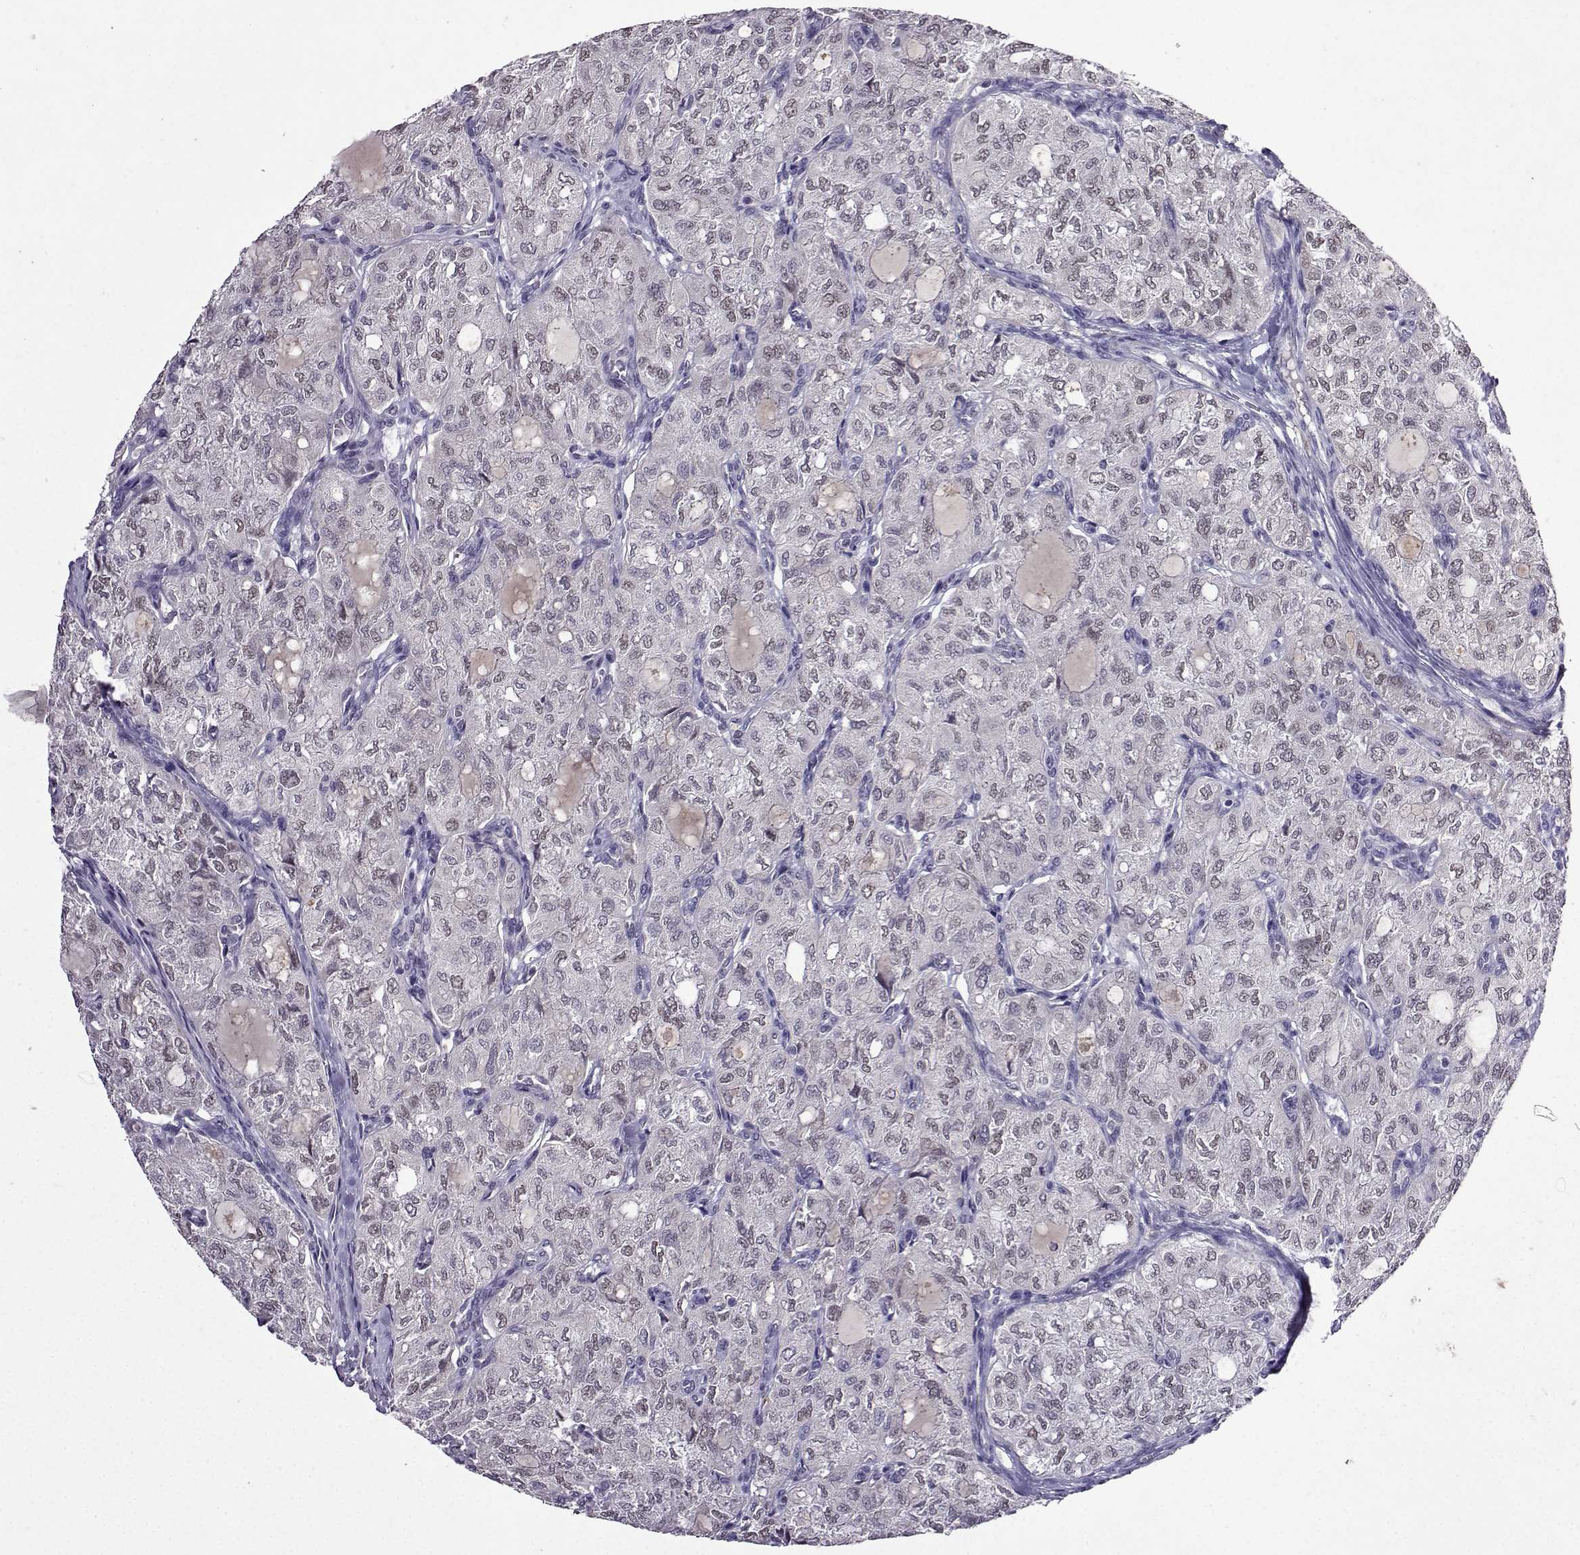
{"staining": {"intensity": "negative", "quantity": "none", "location": "none"}, "tissue": "thyroid cancer", "cell_type": "Tumor cells", "image_type": "cancer", "snomed": [{"axis": "morphology", "description": "Follicular adenoma carcinoma, NOS"}, {"axis": "topography", "description": "Thyroid gland"}], "caption": "Tumor cells show no significant protein expression in thyroid cancer. (Brightfield microscopy of DAB immunohistochemistry (IHC) at high magnification).", "gene": "CCL28", "patient": {"sex": "male", "age": 75}}